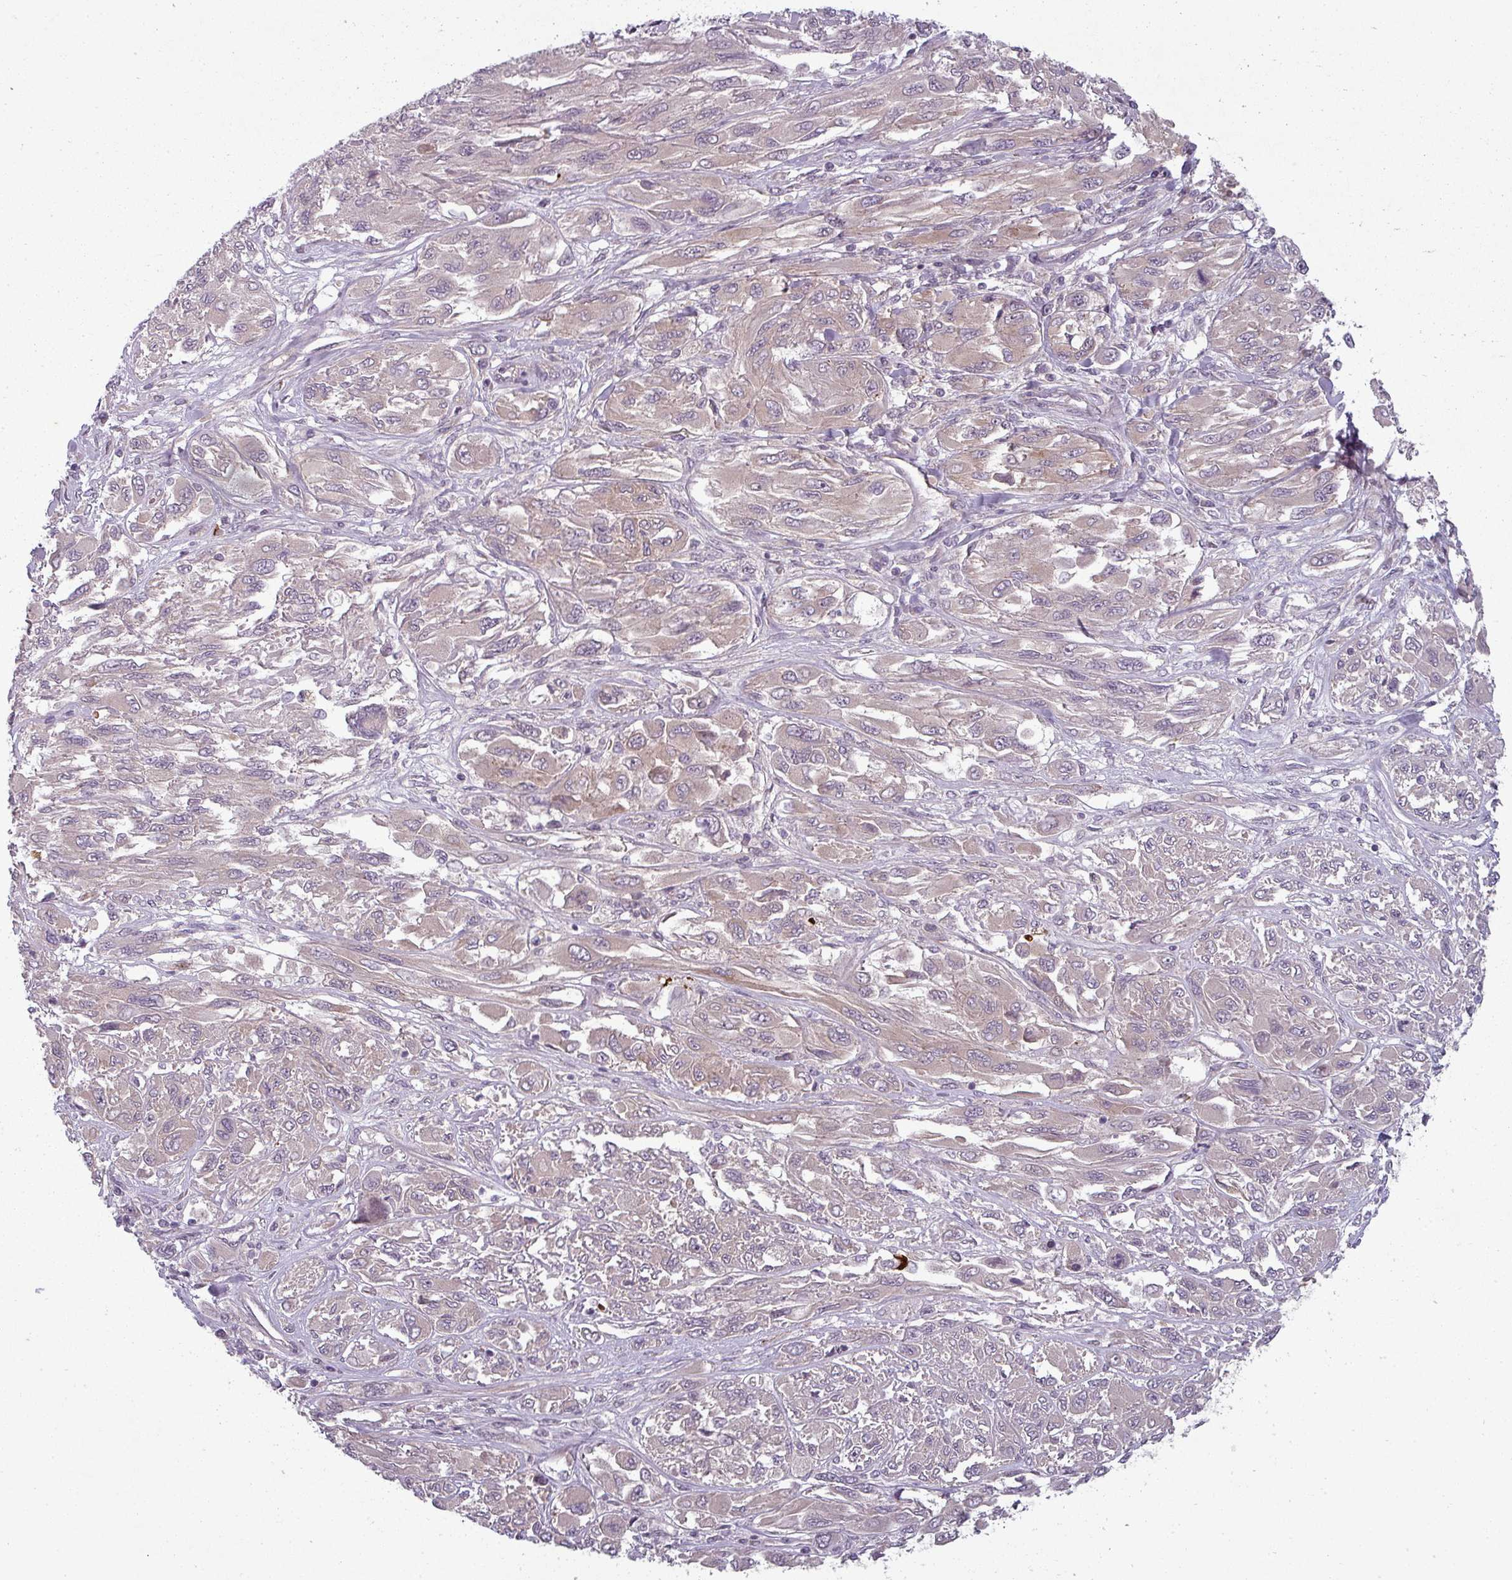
{"staining": {"intensity": "negative", "quantity": "none", "location": "none"}, "tissue": "melanoma", "cell_type": "Tumor cells", "image_type": "cancer", "snomed": [{"axis": "morphology", "description": "Malignant melanoma, NOS"}, {"axis": "topography", "description": "Skin"}], "caption": "Immunohistochemistry (IHC) image of human malignant melanoma stained for a protein (brown), which exhibits no expression in tumor cells.", "gene": "SLC16A9", "patient": {"sex": "female", "age": 91}}